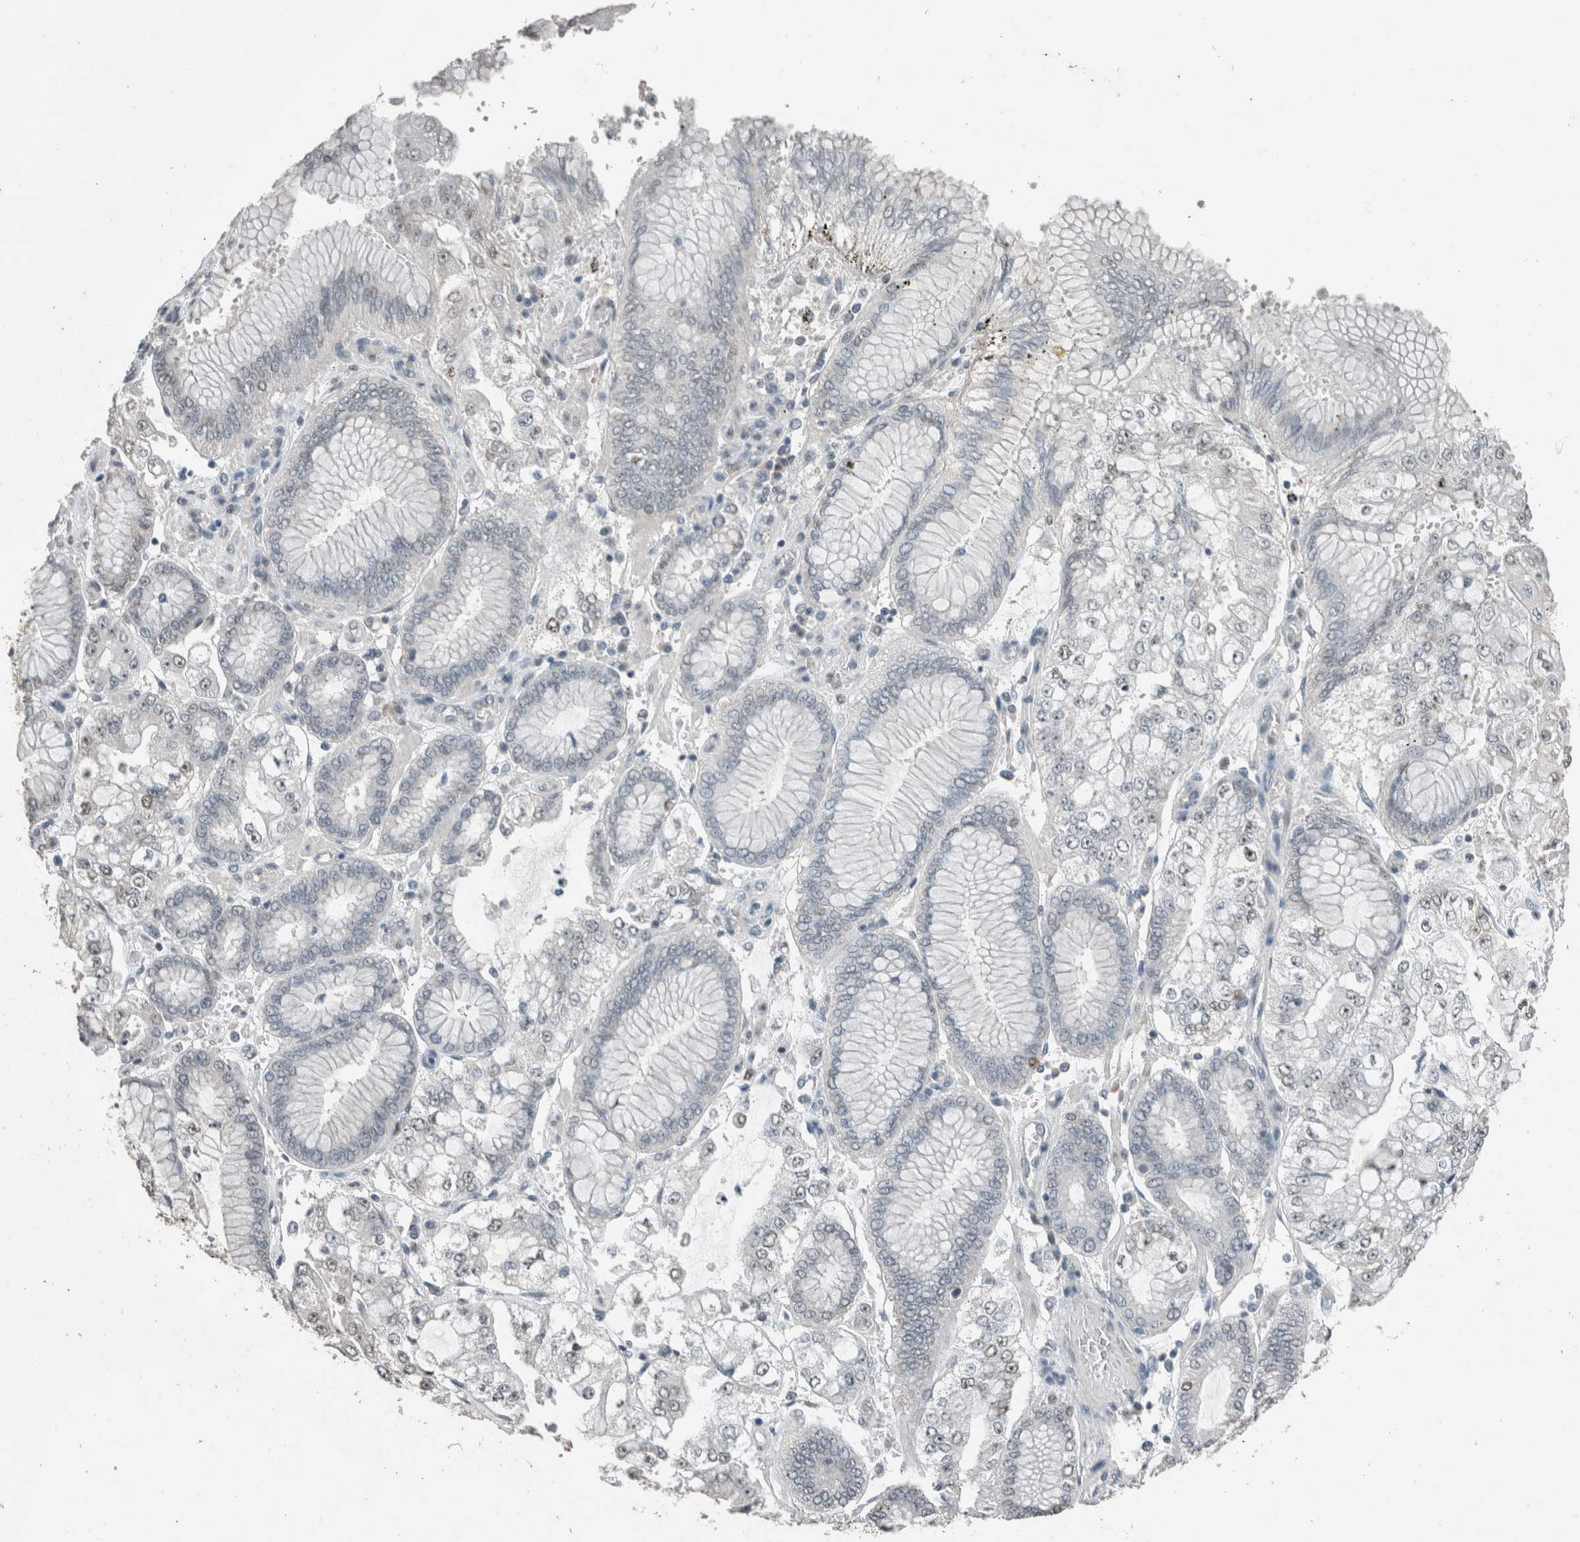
{"staining": {"intensity": "negative", "quantity": "none", "location": "none"}, "tissue": "stomach cancer", "cell_type": "Tumor cells", "image_type": "cancer", "snomed": [{"axis": "morphology", "description": "Adenocarcinoma, NOS"}, {"axis": "topography", "description": "Stomach"}], "caption": "Tumor cells show no significant positivity in stomach cancer (adenocarcinoma).", "gene": "ACVR2B", "patient": {"sex": "male", "age": 76}}